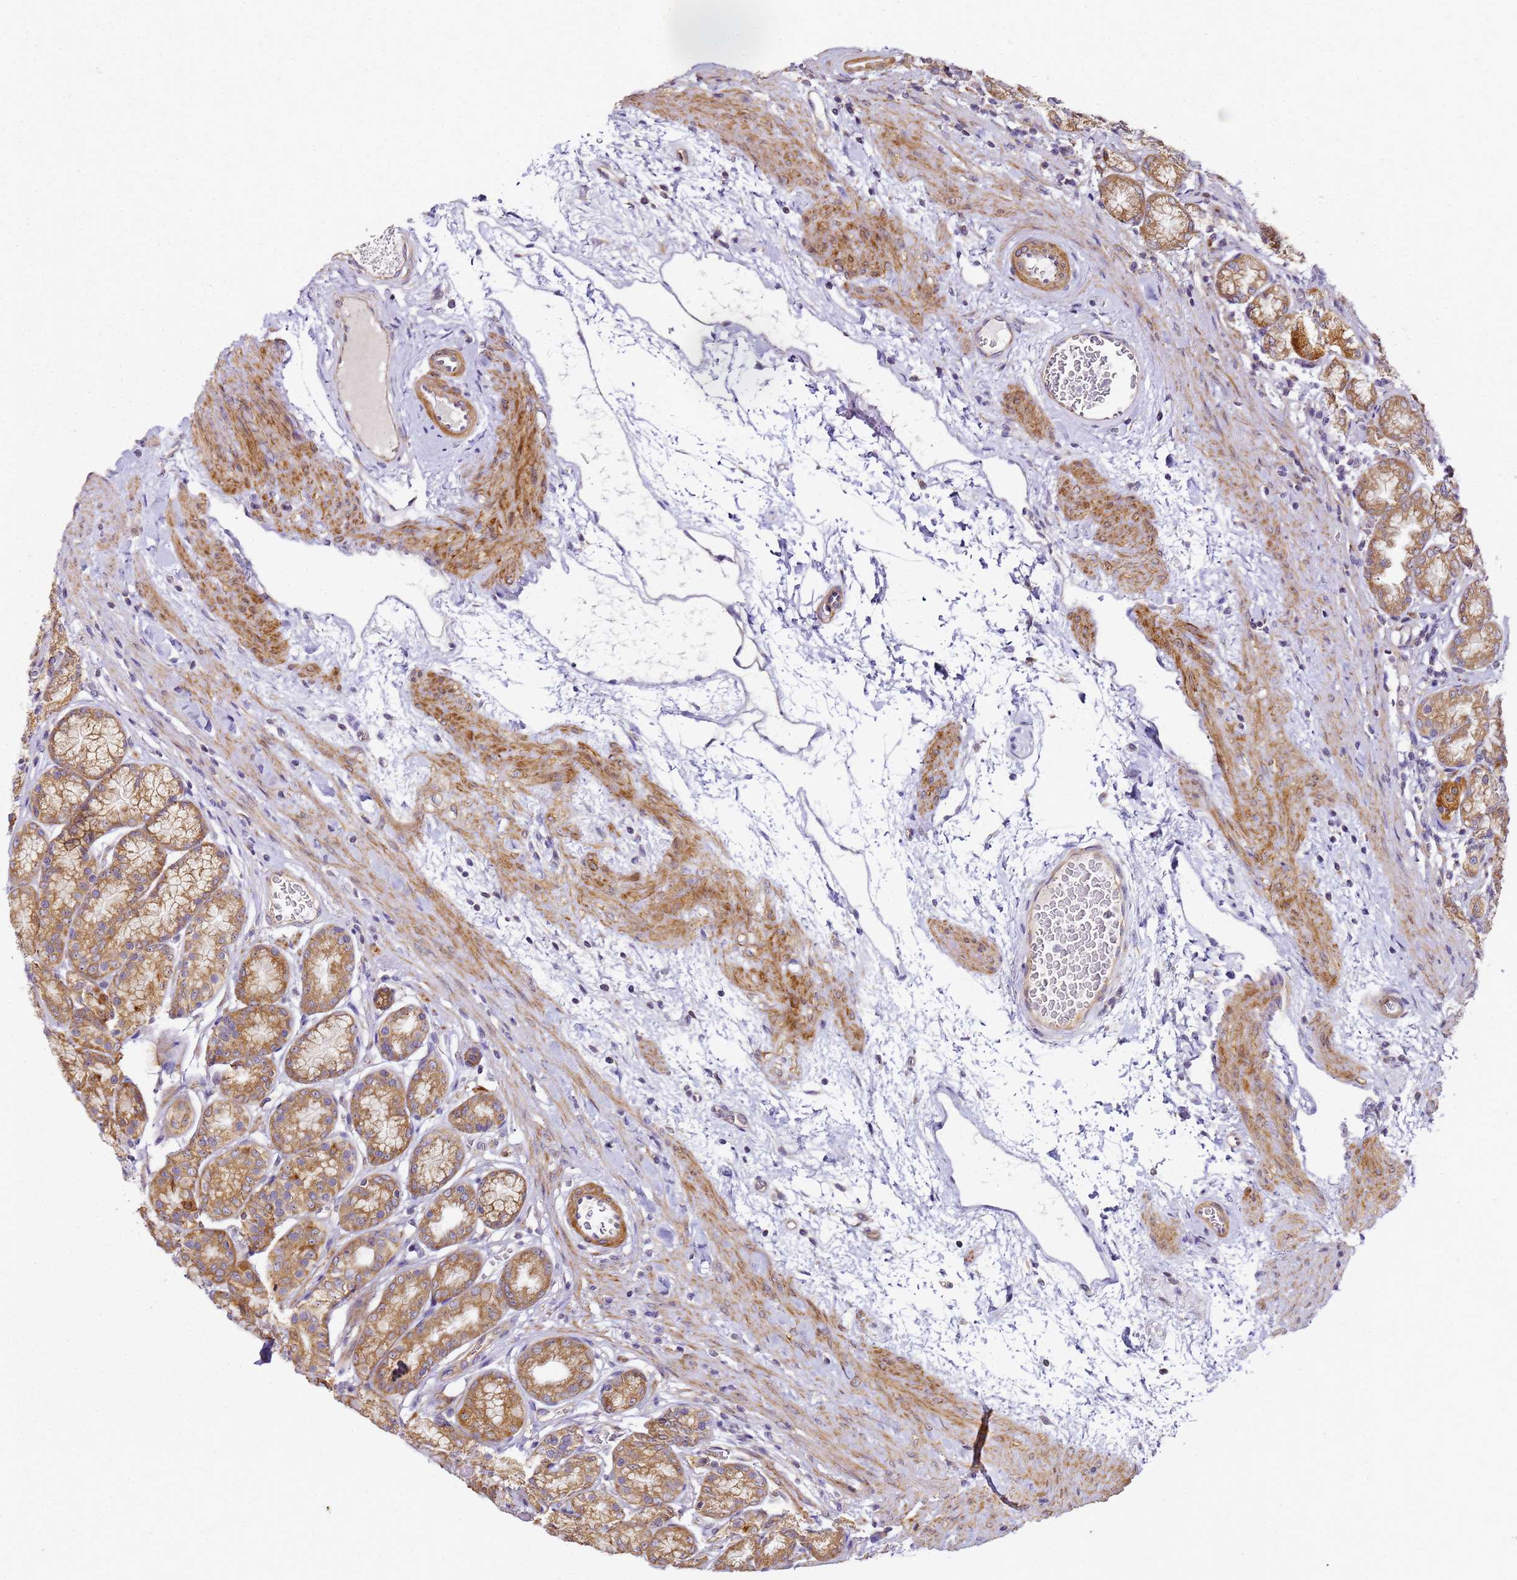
{"staining": {"intensity": "strong", "quantity": ">75%", "location": "cytoplasmic/membranous"}, "tissue": "stomach", "cell_type": "Glandular cells", "image_type": "normal", "snomed": [{"axis": "morphology", "description": "Normal tissue, NOS"}, {"axis": "morphology", "description": "Adenocarcinoma, NOS"}, {"axis": "morphology", "description": "Adenocarcinoma, High grade"}, {"axis": "topography", "description": "Stomach, upper"}, {"axis": "topography", "description": "Stomach"}], "caption": "Glandular cells exhibit high levels of strong cytoplasmic/membranous expression in about >75% of cells in unremarkable human stomach.", "gene": "RPL13A", "patient": {"sex": "female", "age": 65}}